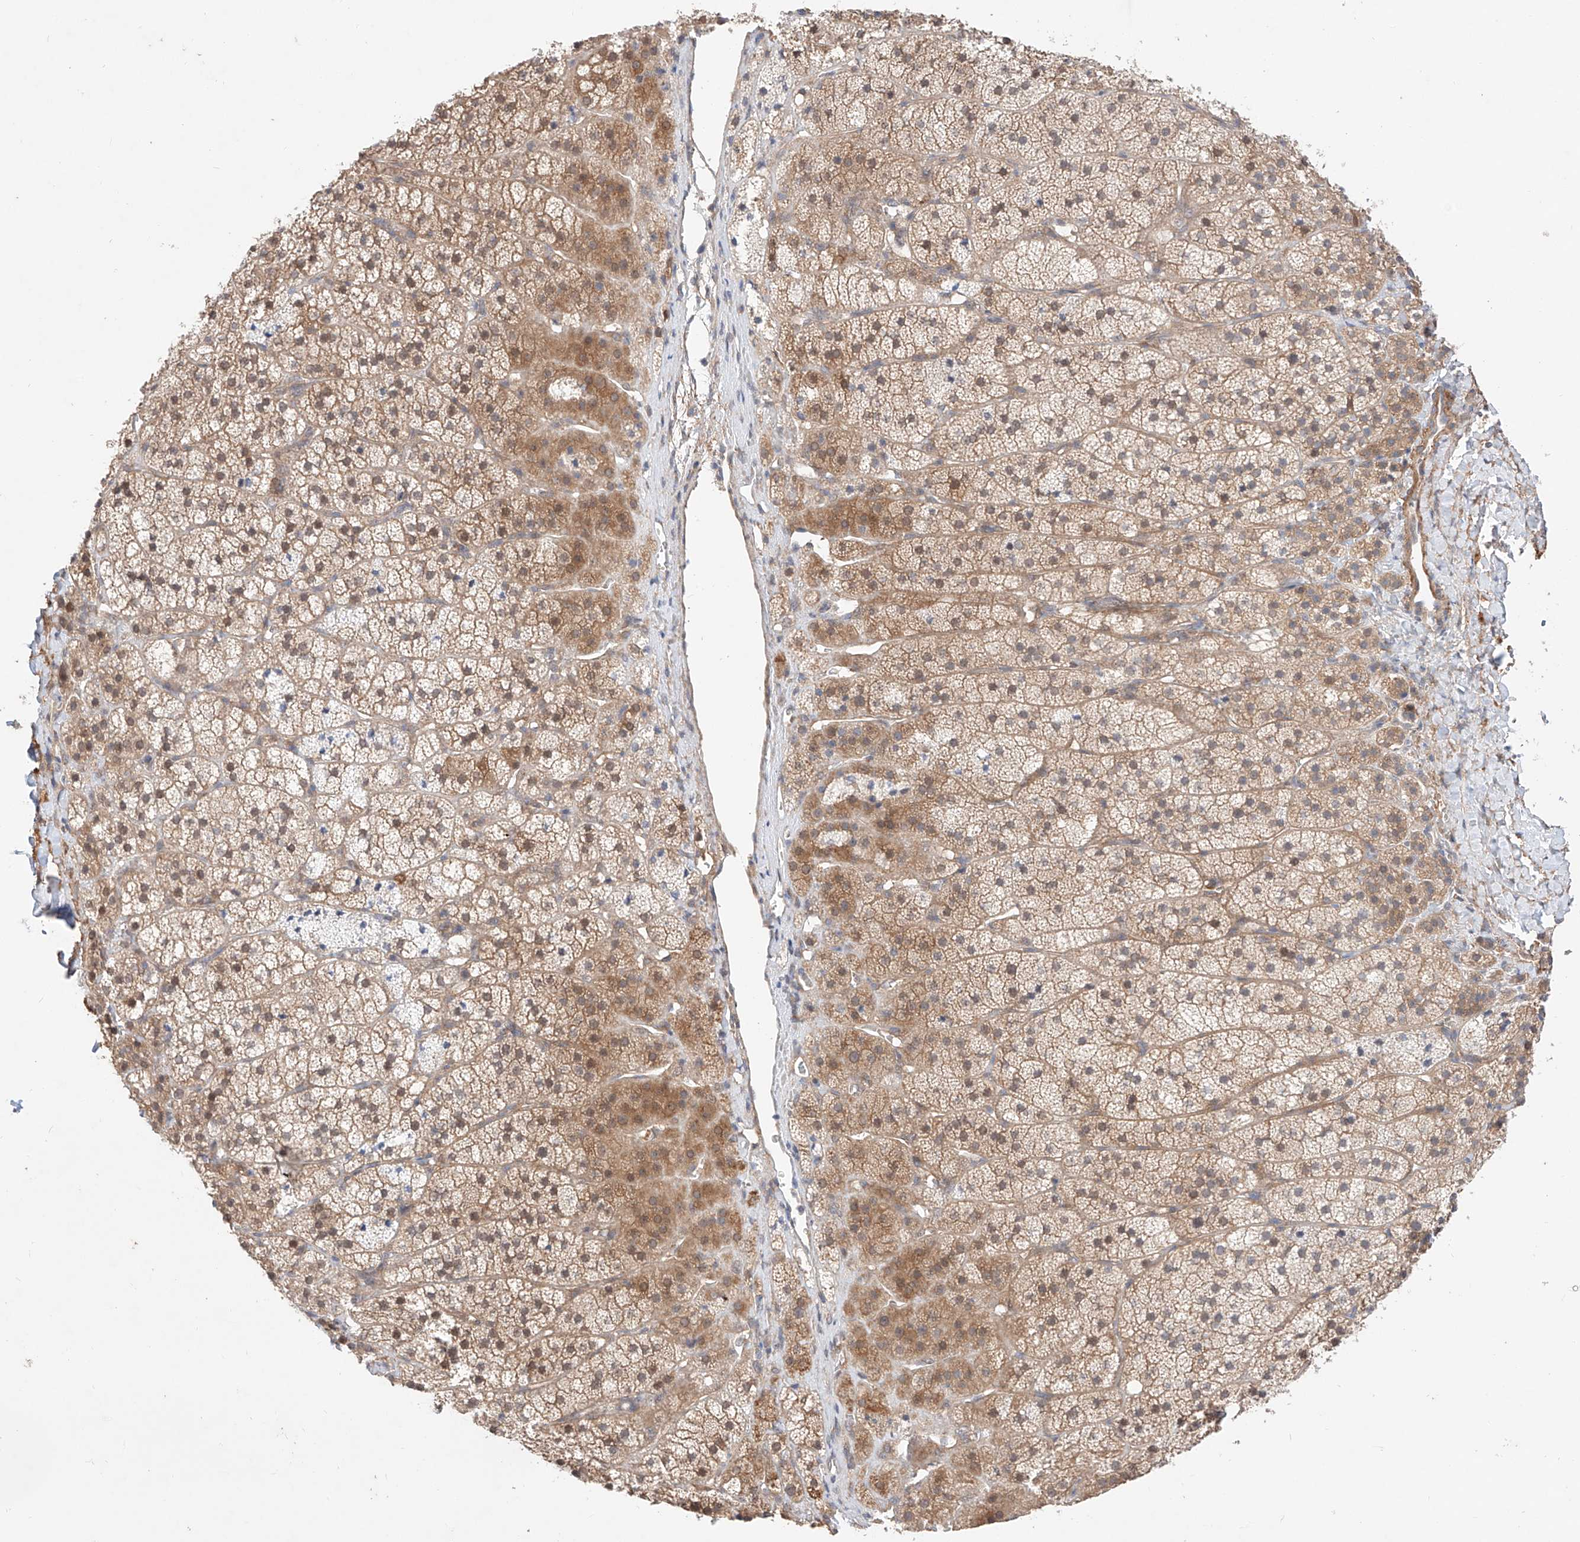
{"staining": {"intensity": "moderate", "quantity": ">75%", "location": "cytoplasmic/membranous"}, "tissue": "adrenal gland", "cell_type": "Glandular cells", "image_type": "normal", "snomed": [{"axis": "morphology", "description": "Normal tissue, NOS"}, {"axis": "topography", "description": "Adrenal gland"}], "caption": "Moderate cytoplasmic/membranous protein staining is appreciated in about >75% of glandular cells in adrenal gland.", "gene": "TSR2", "patient": {"sex": "female", "age": 44}}